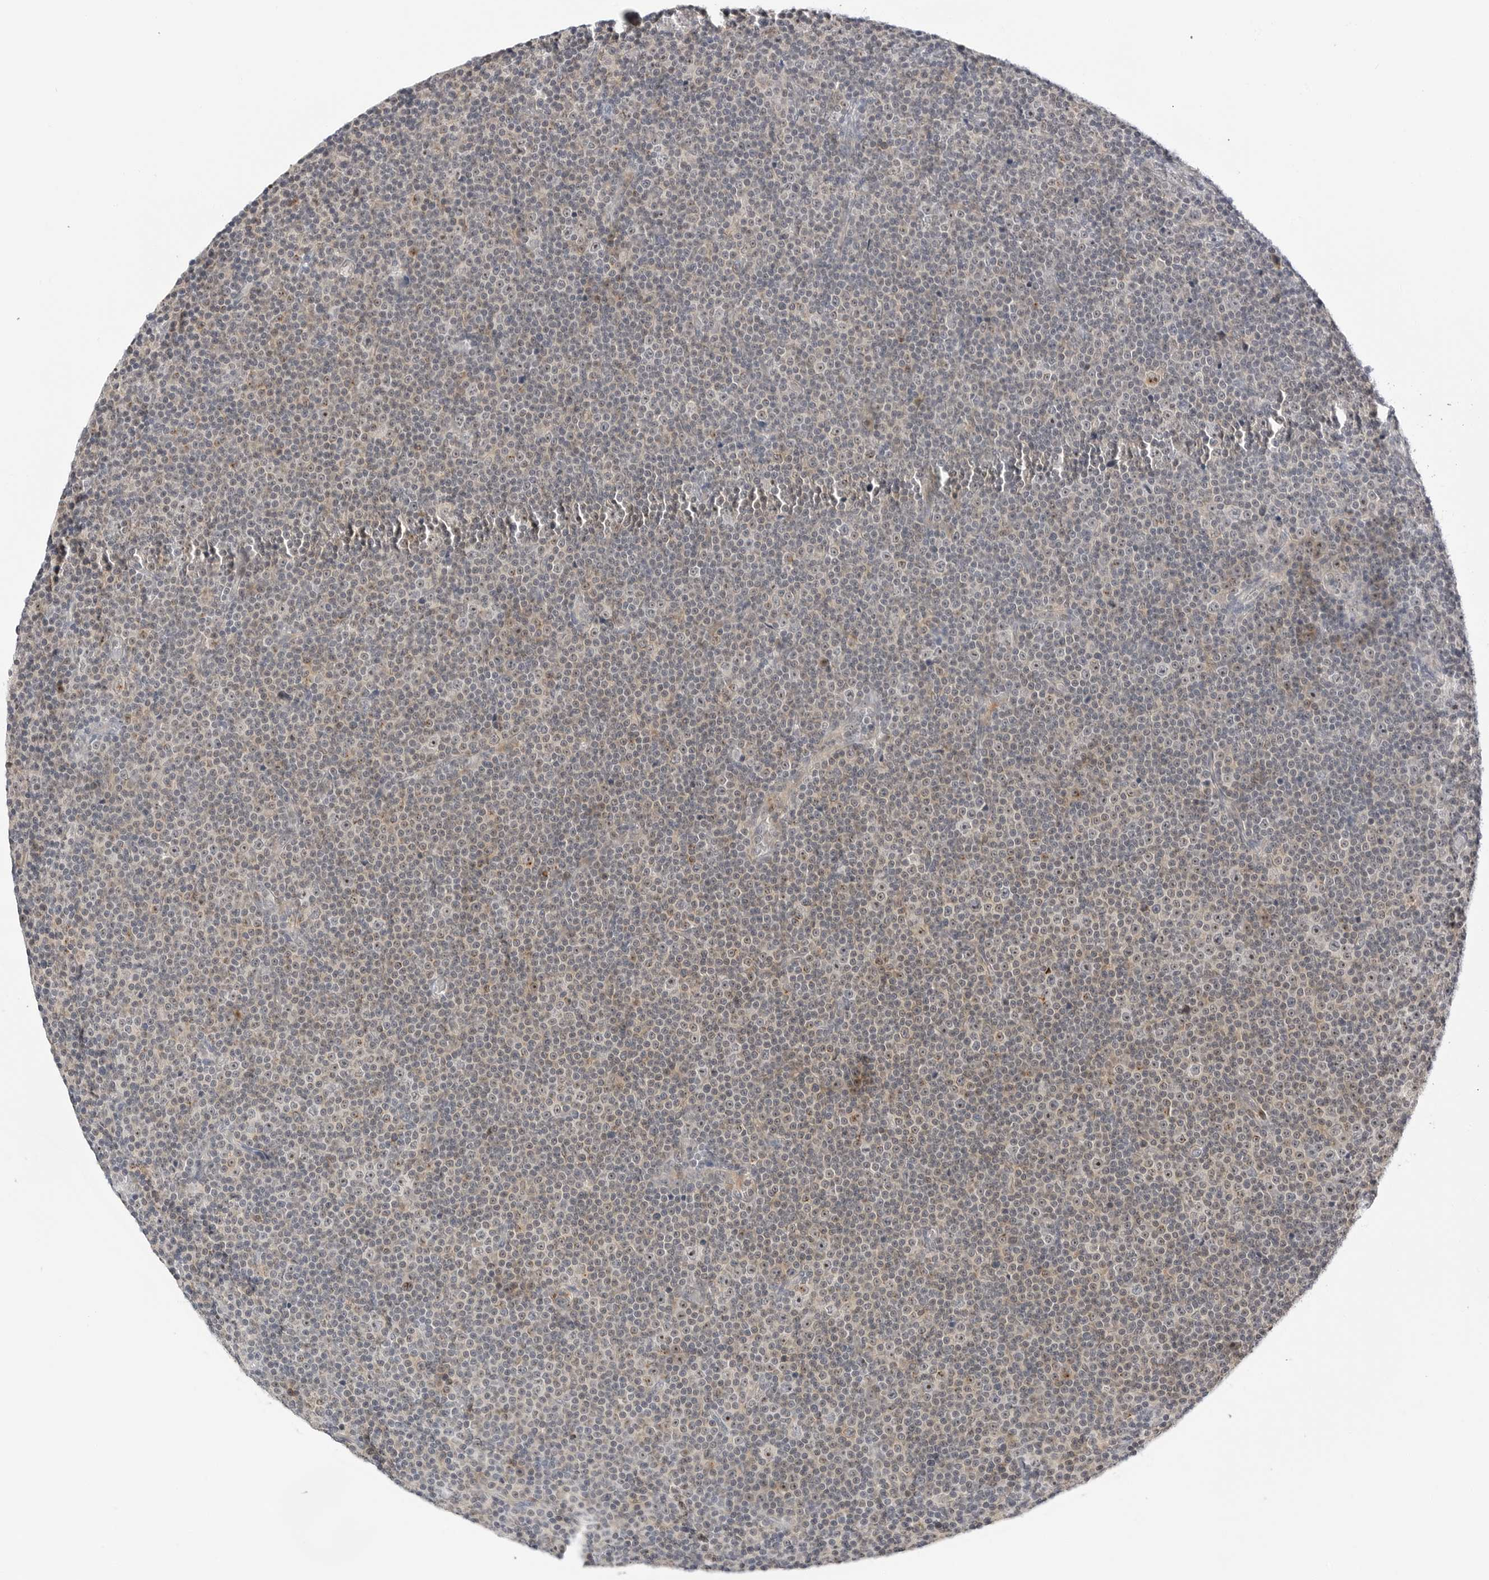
{"staining": {"intensity": "moderate", "quantity": "25%-75%", "location": "nuclear"}, "tissue": "lymphoma", "cell_type": "Tumor cells", "image_type": "cancer", "snomed": [{"axis": "morphology", "description": "Malignant lymphoma, non-Hodgkin's type, Low grade"}, {"axis": "topography", "description": "Lymph node"}], "caption": "Malignant lymphoma, non-Hodgkin's type (low-grade) tissue shows moderate nuclear positivity in approximately 25%-75% of tumor cells The protein of interest is stained brown, and the nuclei are stained in blue (DAB IHC with brightfield microscopy, high magnification).", "gene": "MAP2K5", "patient": {"sex": "female", "age": 67}}